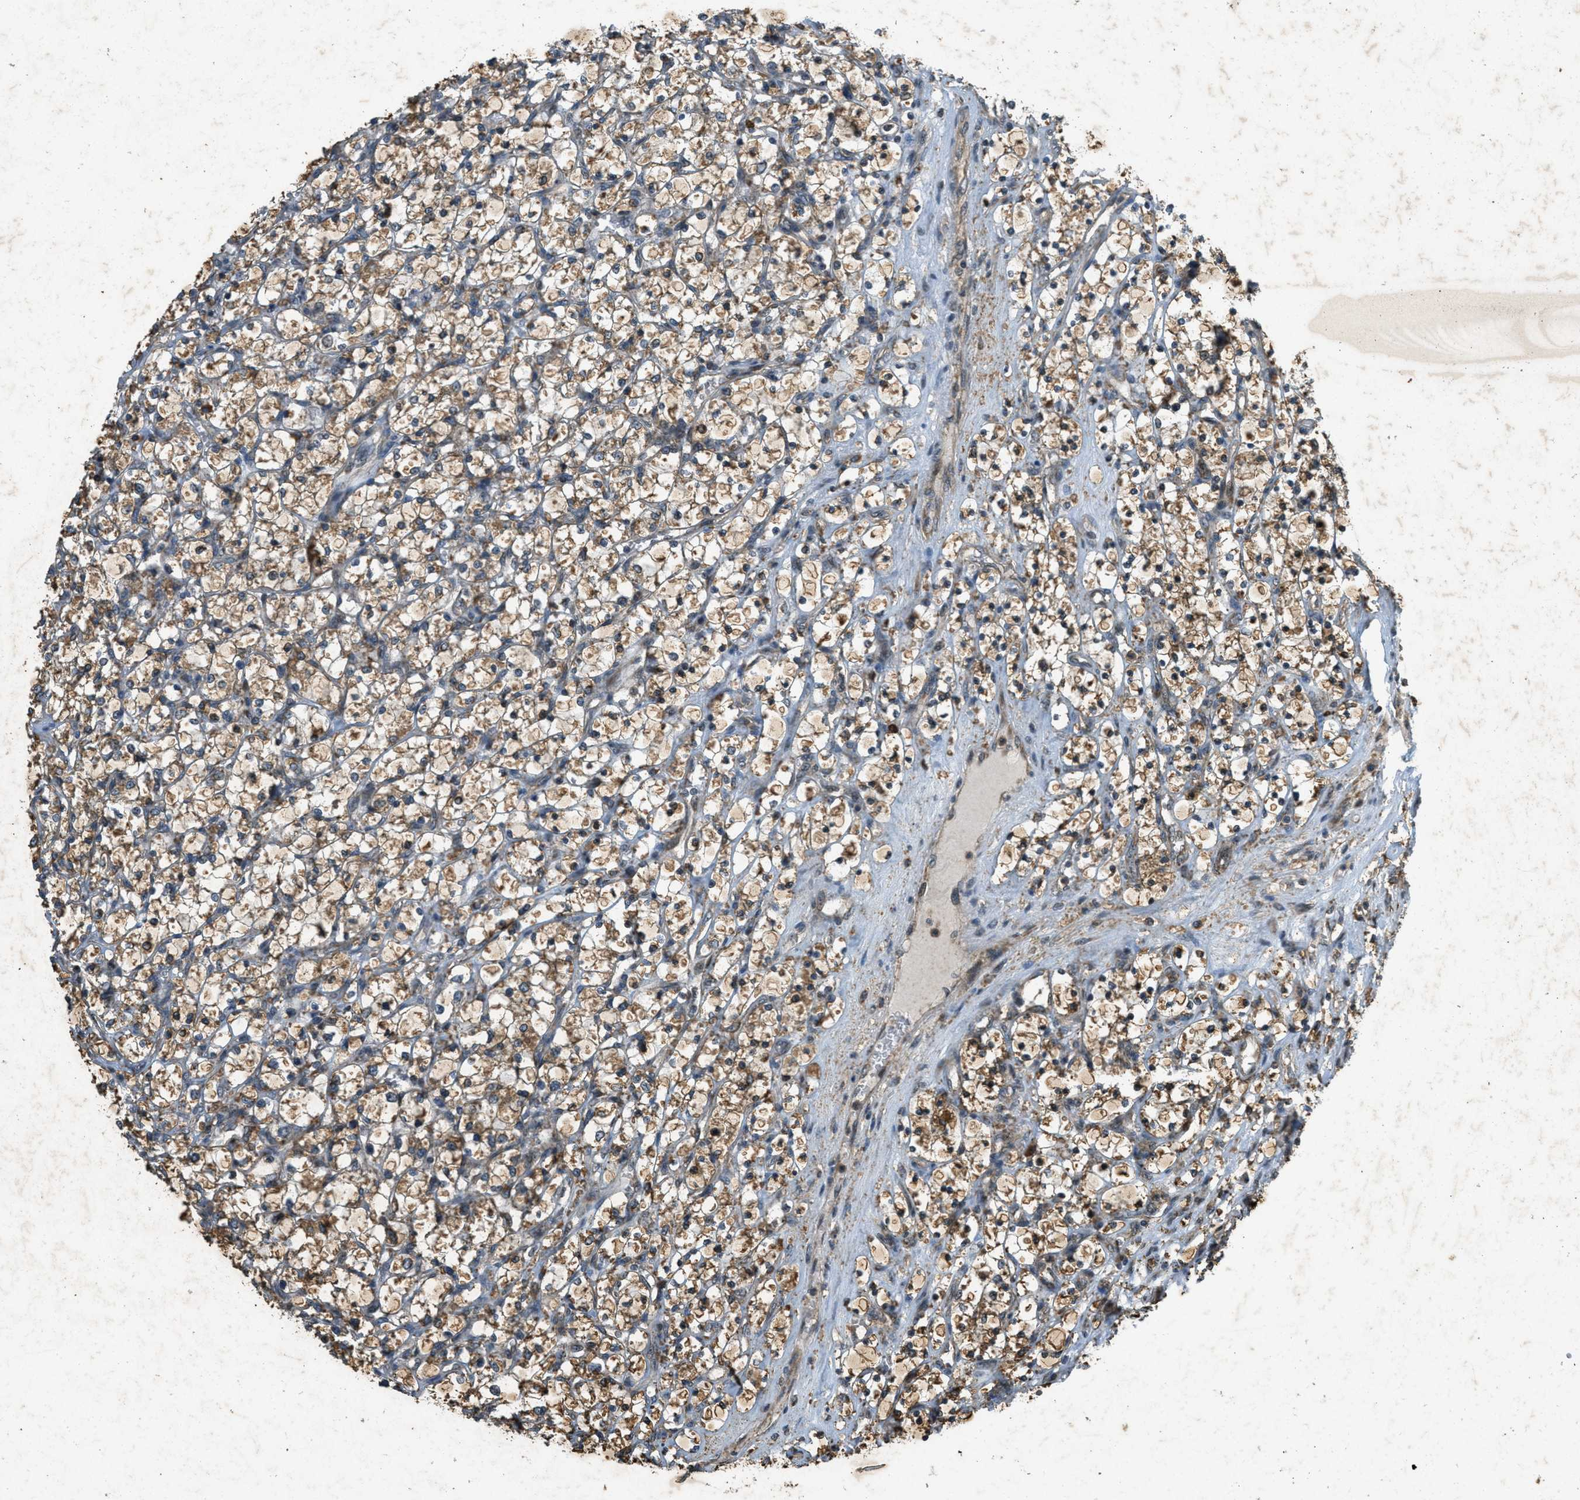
{"staining": {"intensity": "moderate", "quantity": ">75%", "location": "cytoplasmic/membranous"}, "tissue": "renal cancer", "cell_type": "Tumor cells", "image_type": "cancer", "snomed": [{"axis": "morphology", "description": "Adenocarcinoma, NOS"}, {"axis": "topography", "description": "Kidney"}], "caption": "High-magnification brightfield microscopy of adenocarcinoma (renal) stained with DAB (3,3'-diaminobenzidine) (brown) and counterstained with hematoxylin (blue). tumor cells exhibit moderate cytoplasmic/membranous positivity is appreciated in approximately>75% of cells. The staining was performed using DAB (3,3'-diaminobenzidine), with brown indicating positive protein expression. Nuclei are stained blue with hematoxylin.", "gene": "PPP1R15A", "patient": {"sex": "female", "age": 69}}